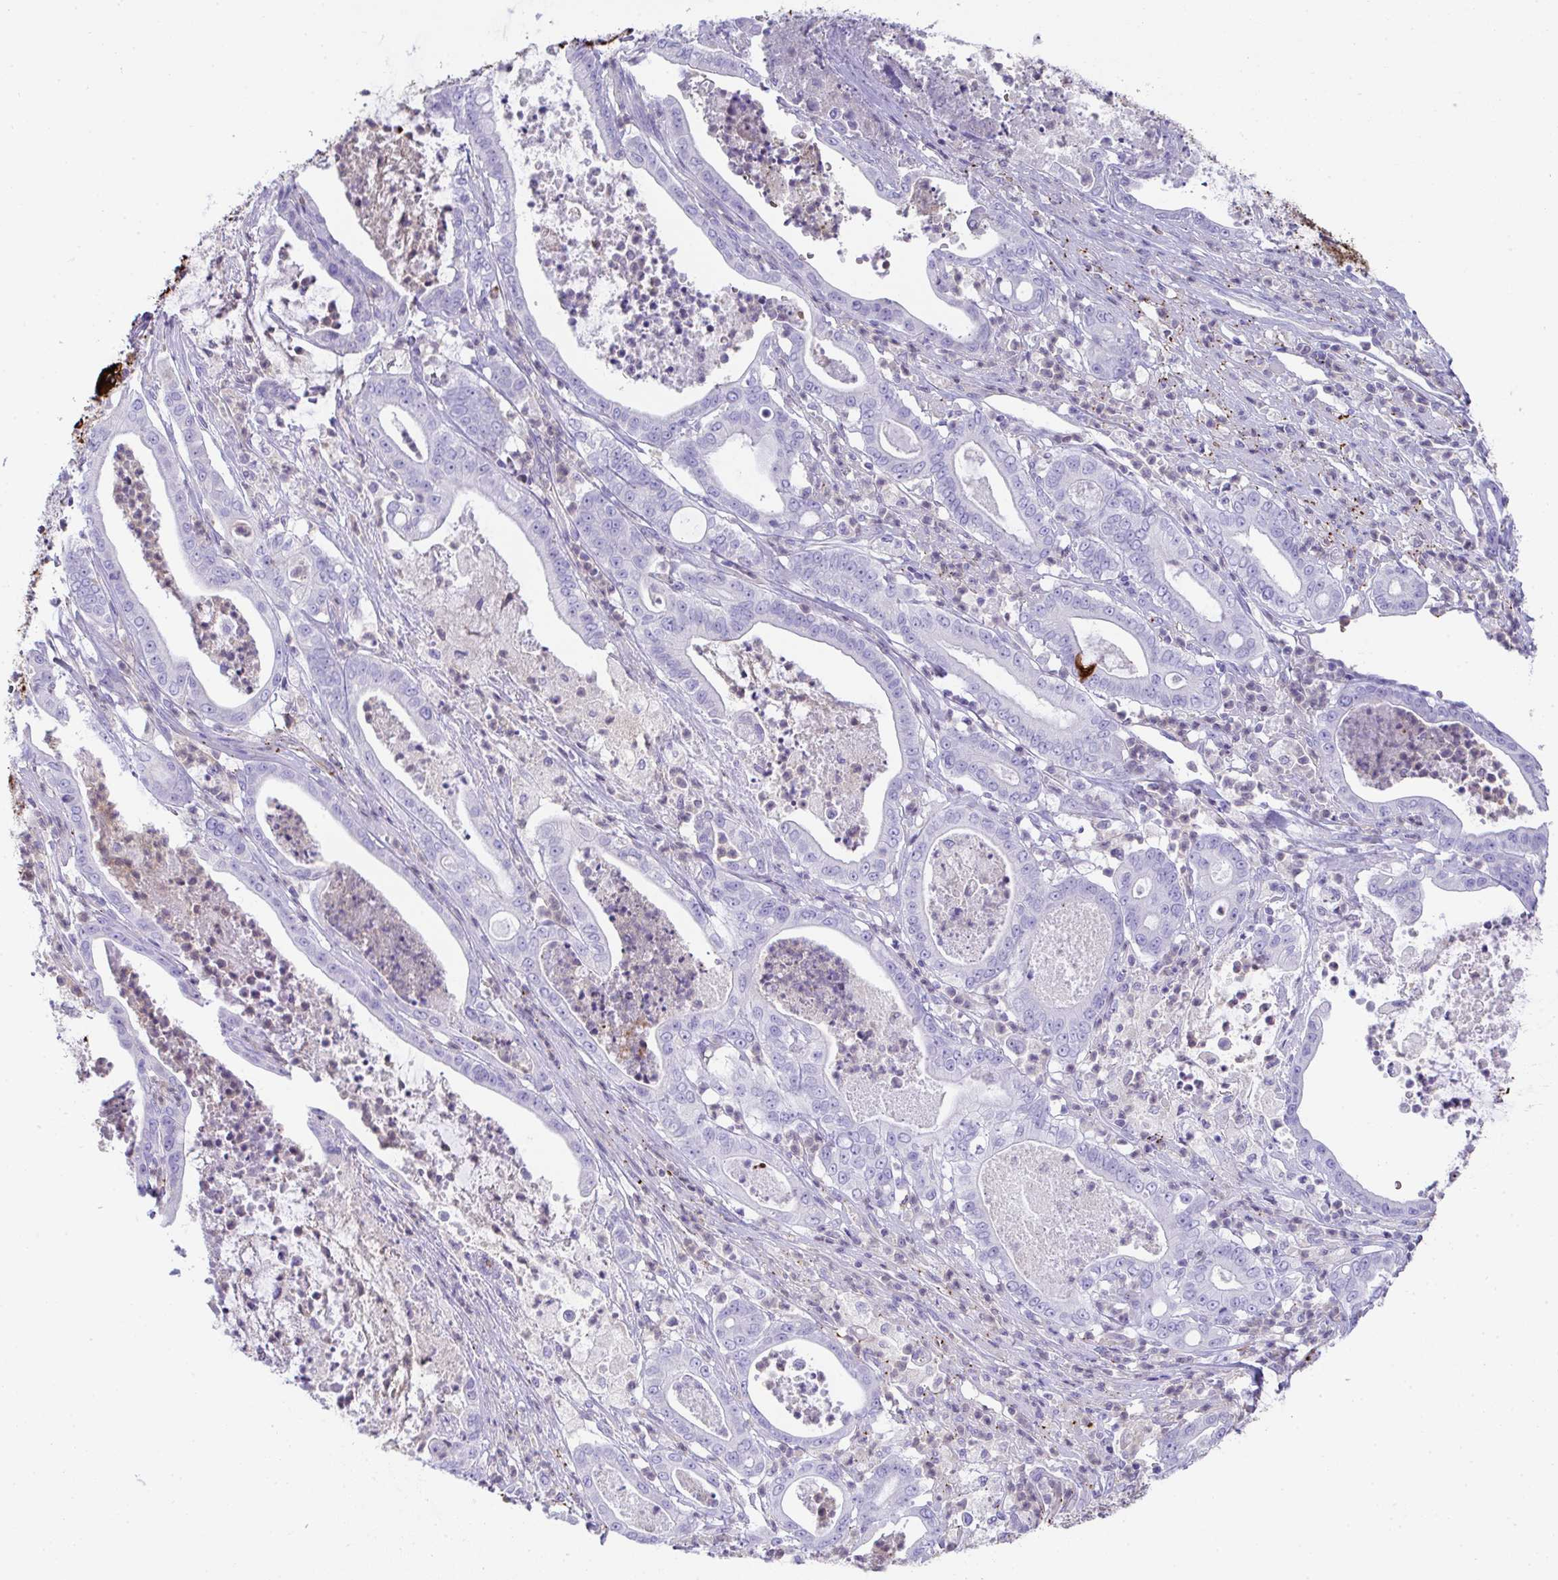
{"staining": {"intensity": "negative", "quantity": "none", "location": "none"}, "tissue": "pancreatic cancer", "cell_type": "Tumor cells", "image_type": "cancer", "snomed": [{"axis": "morphology", "description": "Adenocarcinoma, NOS"}, {"axis": "topography", "description": "Pancreas"}], "caption": "DAB (3,3'-diaminobenzidine) immunohistochemical staining of human pancreatic adenocarcinoma shows no significant expression in tumor cells.", "gene": "TNFAIP8", "patient": {"sex": "male", "age": 71}}